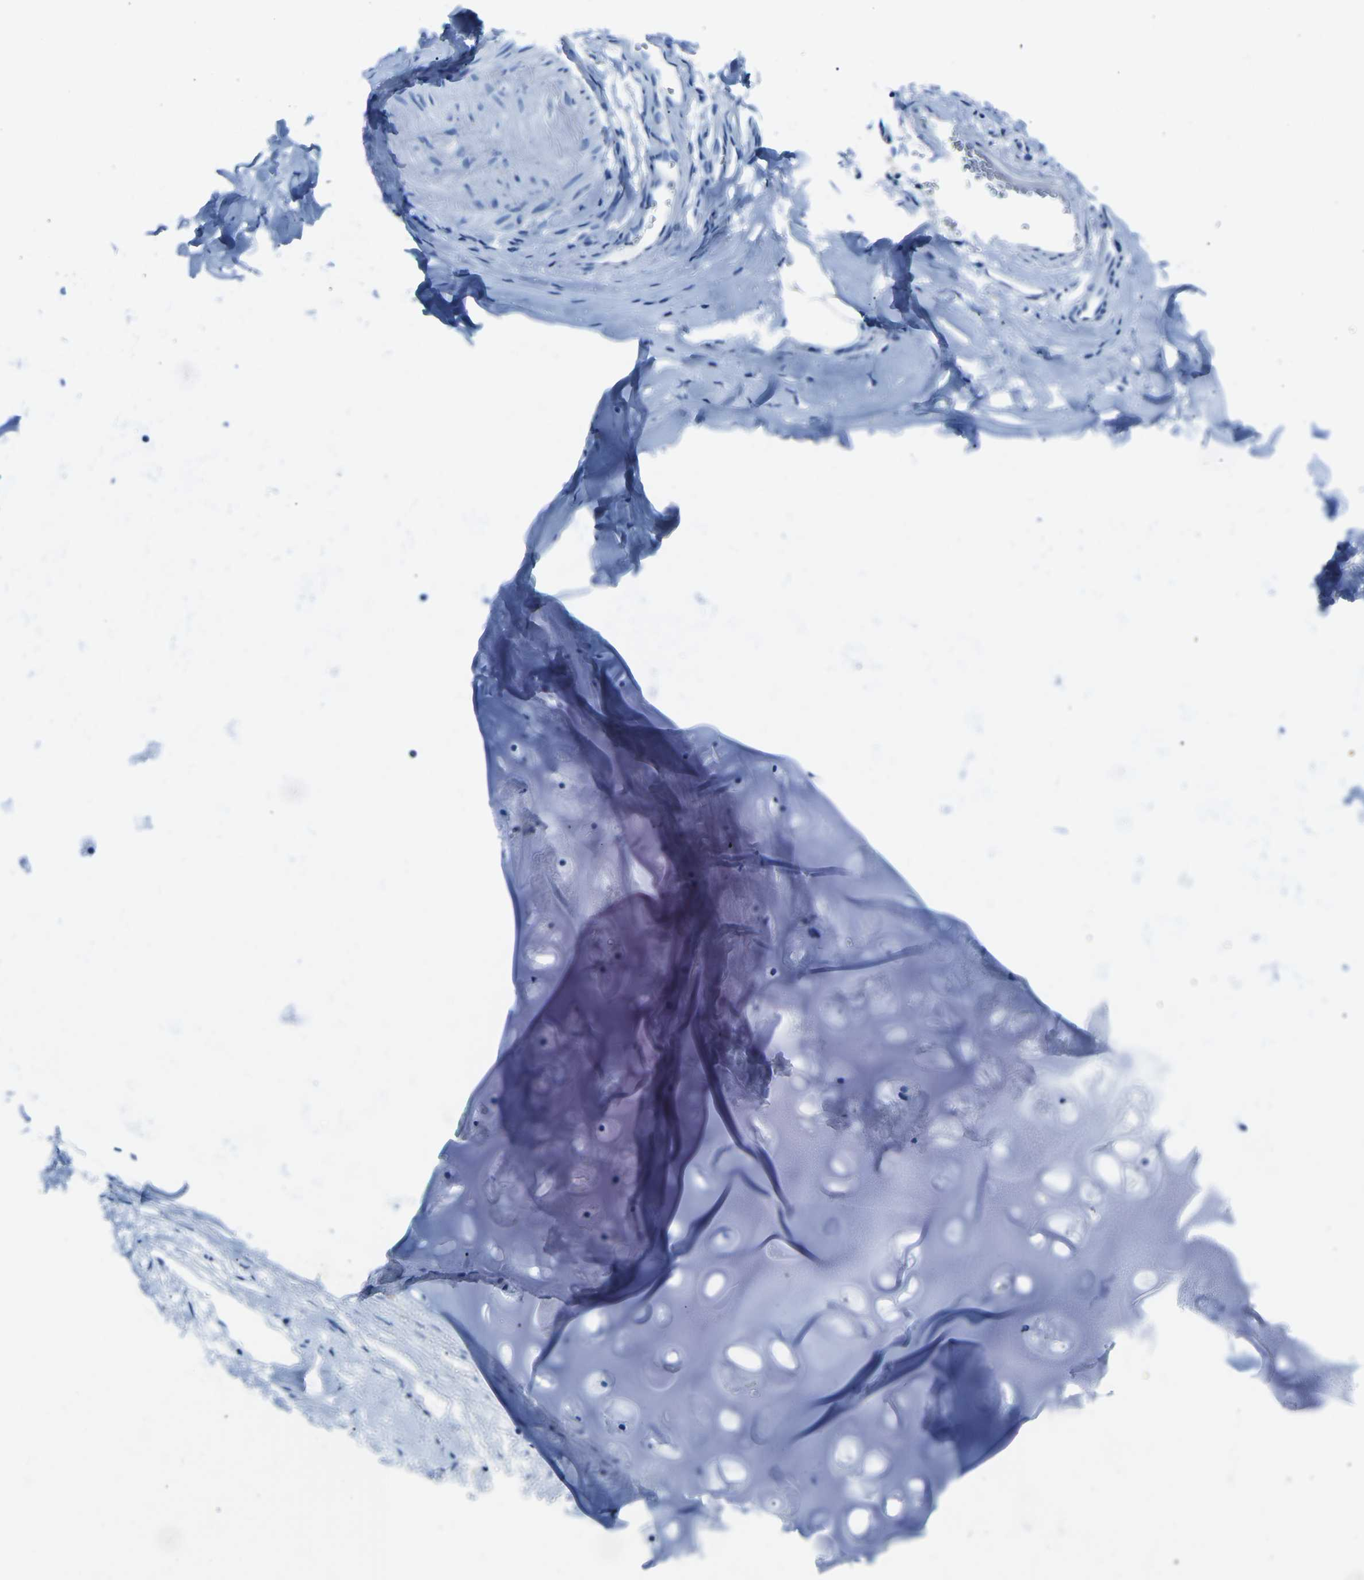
{"staining": {"intensity": "negative", "quantity": "none", "location": "none"}, "tissue": "adipose tissue", "cell_type": "Adipocytes", "image_type": "normal", "snomed": [{"axis": "morphology", "description": "Normal tissue, NOS"}, {"axis": "topography", "description": "Cartilage tissue"}, {"axis": "topography", "description": "Bronchus"}], "caption": "This is a micrograph of immunohistochemistry (IHC) staining of unremarkable adipose tissue, which shows no positivity in adipocytes.", "gene": "MYH8", "patient": {"sex": "female", "age": 53}}